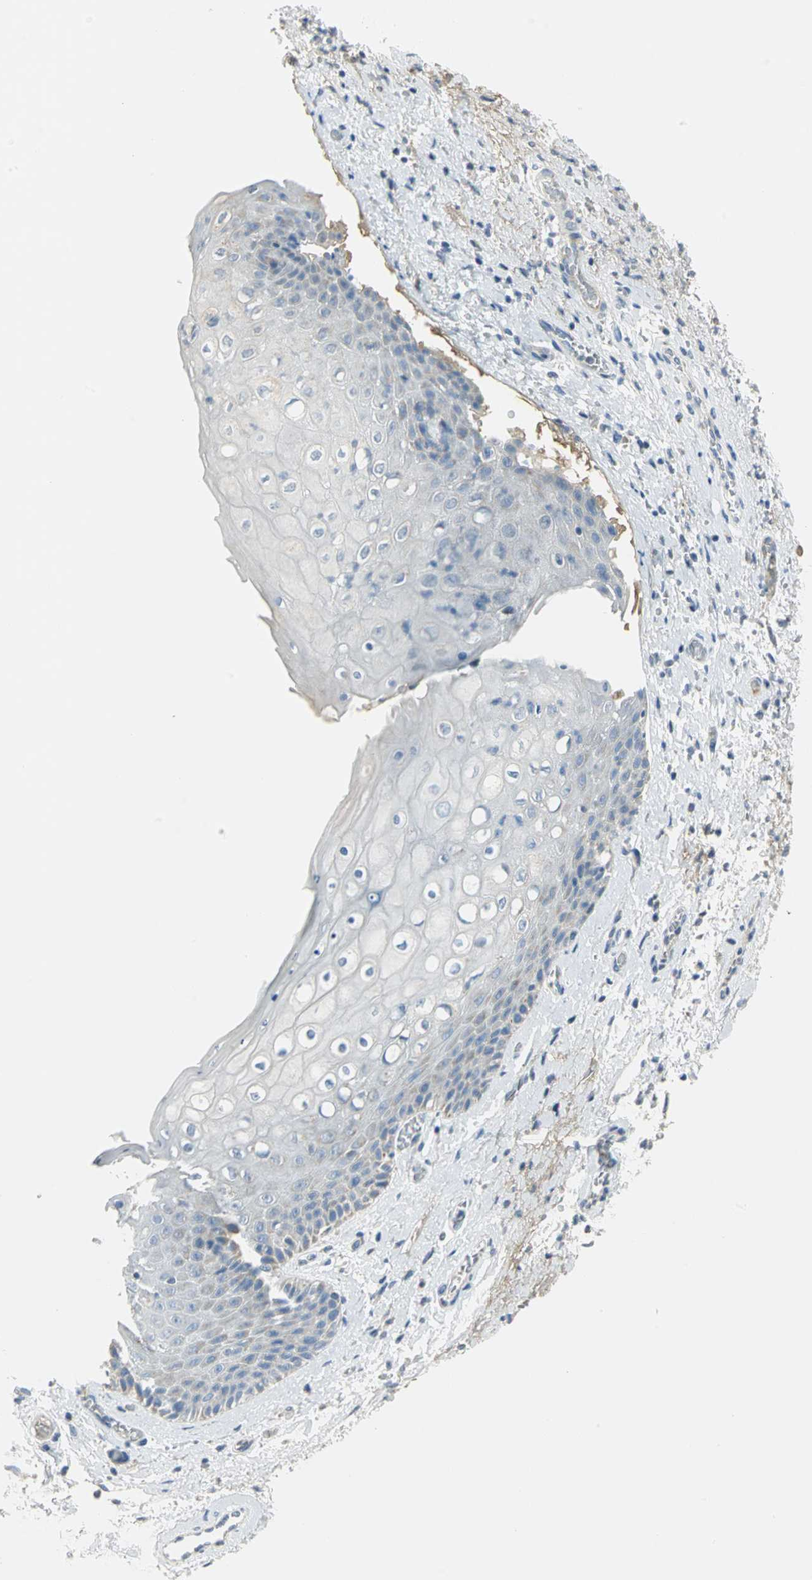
{"staining": {"intensity": "negative", "quantity": "none", "location": "none"}, "tissue": "skin", "cell_type": "Epidermal cells", "image_type": "normal", "snomed": [{"axis": "morphology", "description": "Normal tissue, NOS"}, {"axis": "topography", "description": "Anal"}], "caption": "The micrograph displays no significant expression in epidermal cells of skin.", "gene": "ALOX15", "patient": {"sex": "female", "age": 46}}